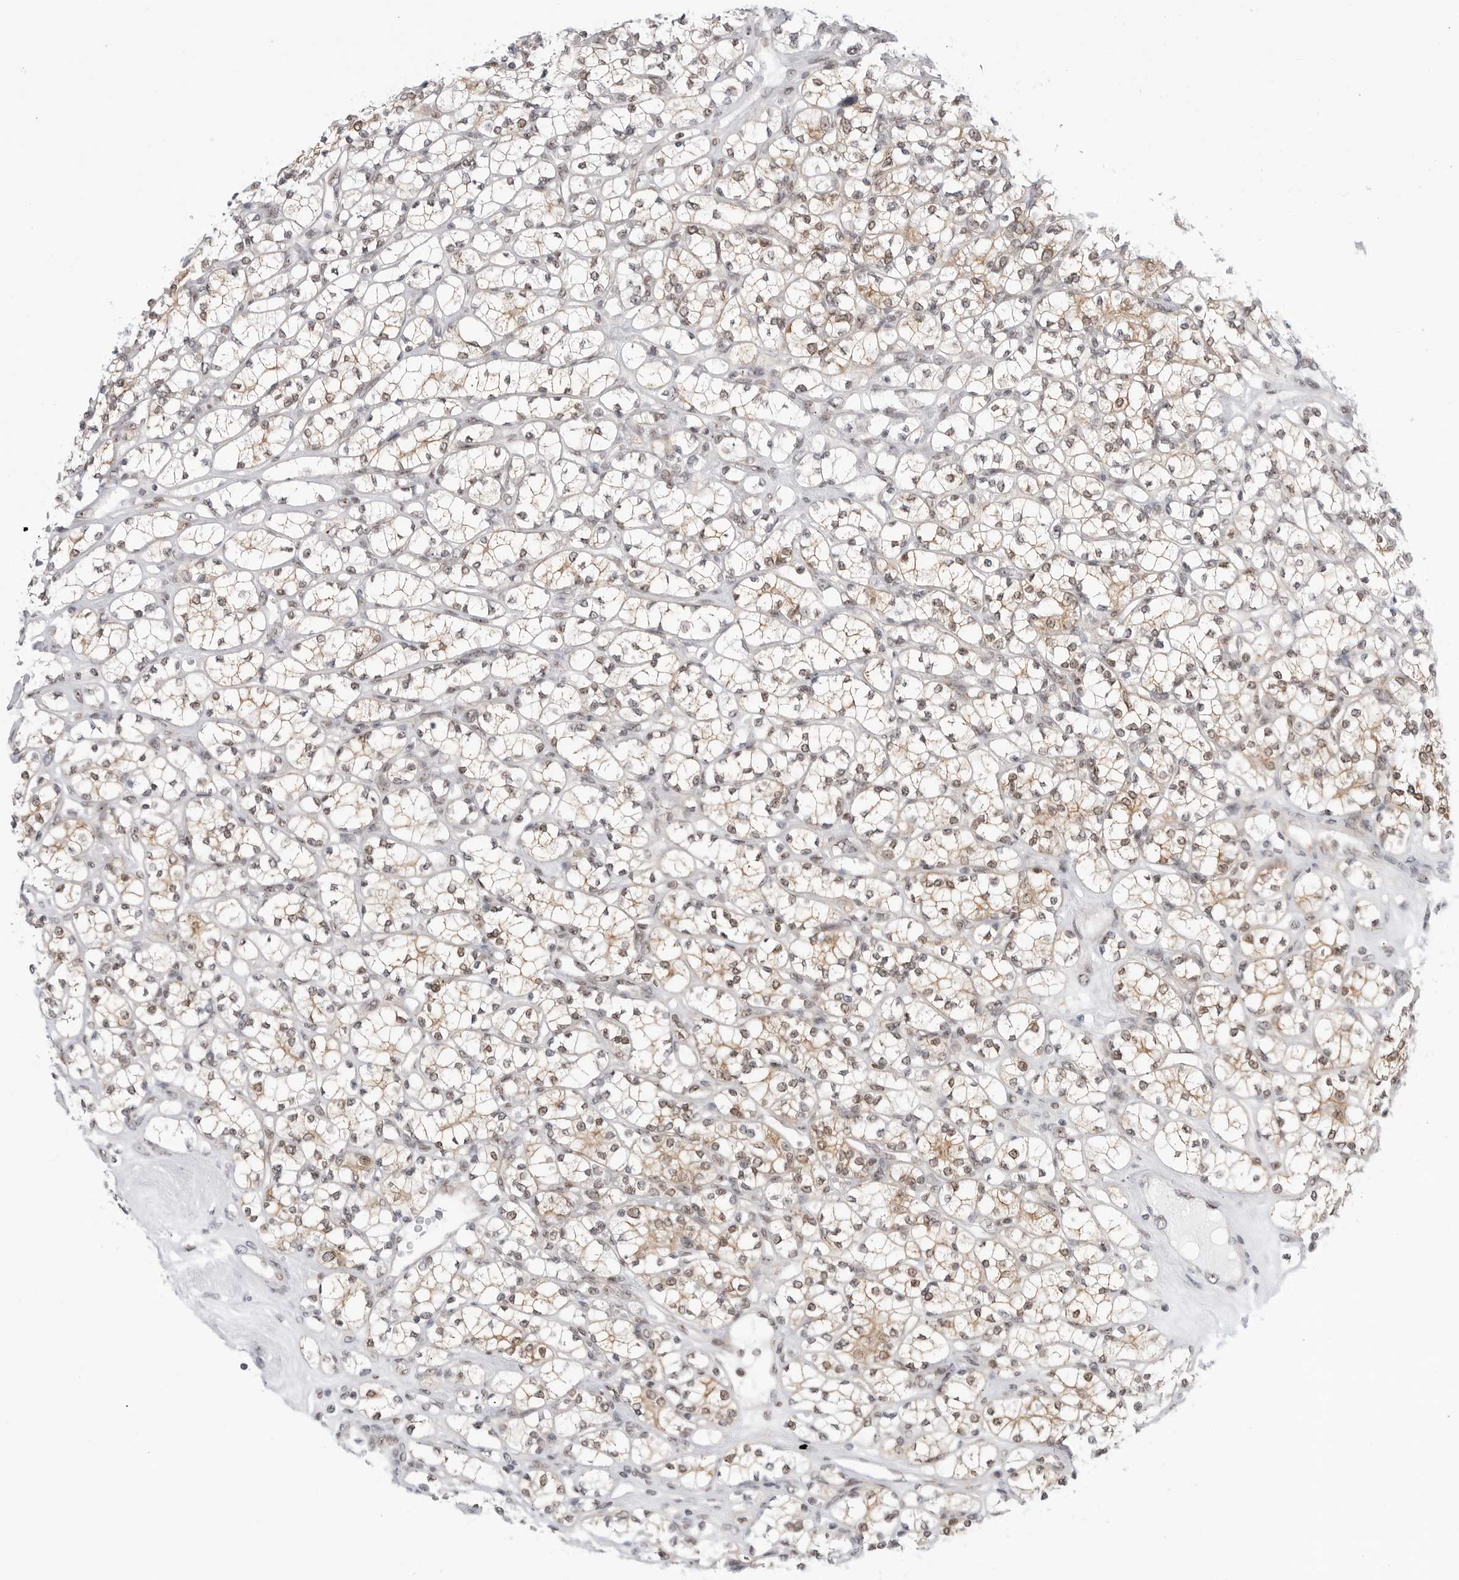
{"staining": {"intensity": "weak", "quantity": "25%-75%", "location": "cytoplasmic/membranous,nuclear"}, "tissue": "renal cancer", "cell_type": "Tumor cells", "image_type": "cancer", "snomed": [{"axis": "morphology", "description": "Adenocarcinoma, NOS"}, {"axis": "topography", "description": "Kidney"}], "caption": "Protein expression analysis of human adenocarcinoma (renal) reveals weak cytoplasmic/membranous and nuclear staining in approximately 25%-75% of tumor cells. (DAB (3,3'-diaminobenzidine) = brown stain, brightfield microscopy at high magnification).", "gene": "C1orf162", "patient": {"sex": "male", "age": 77}}